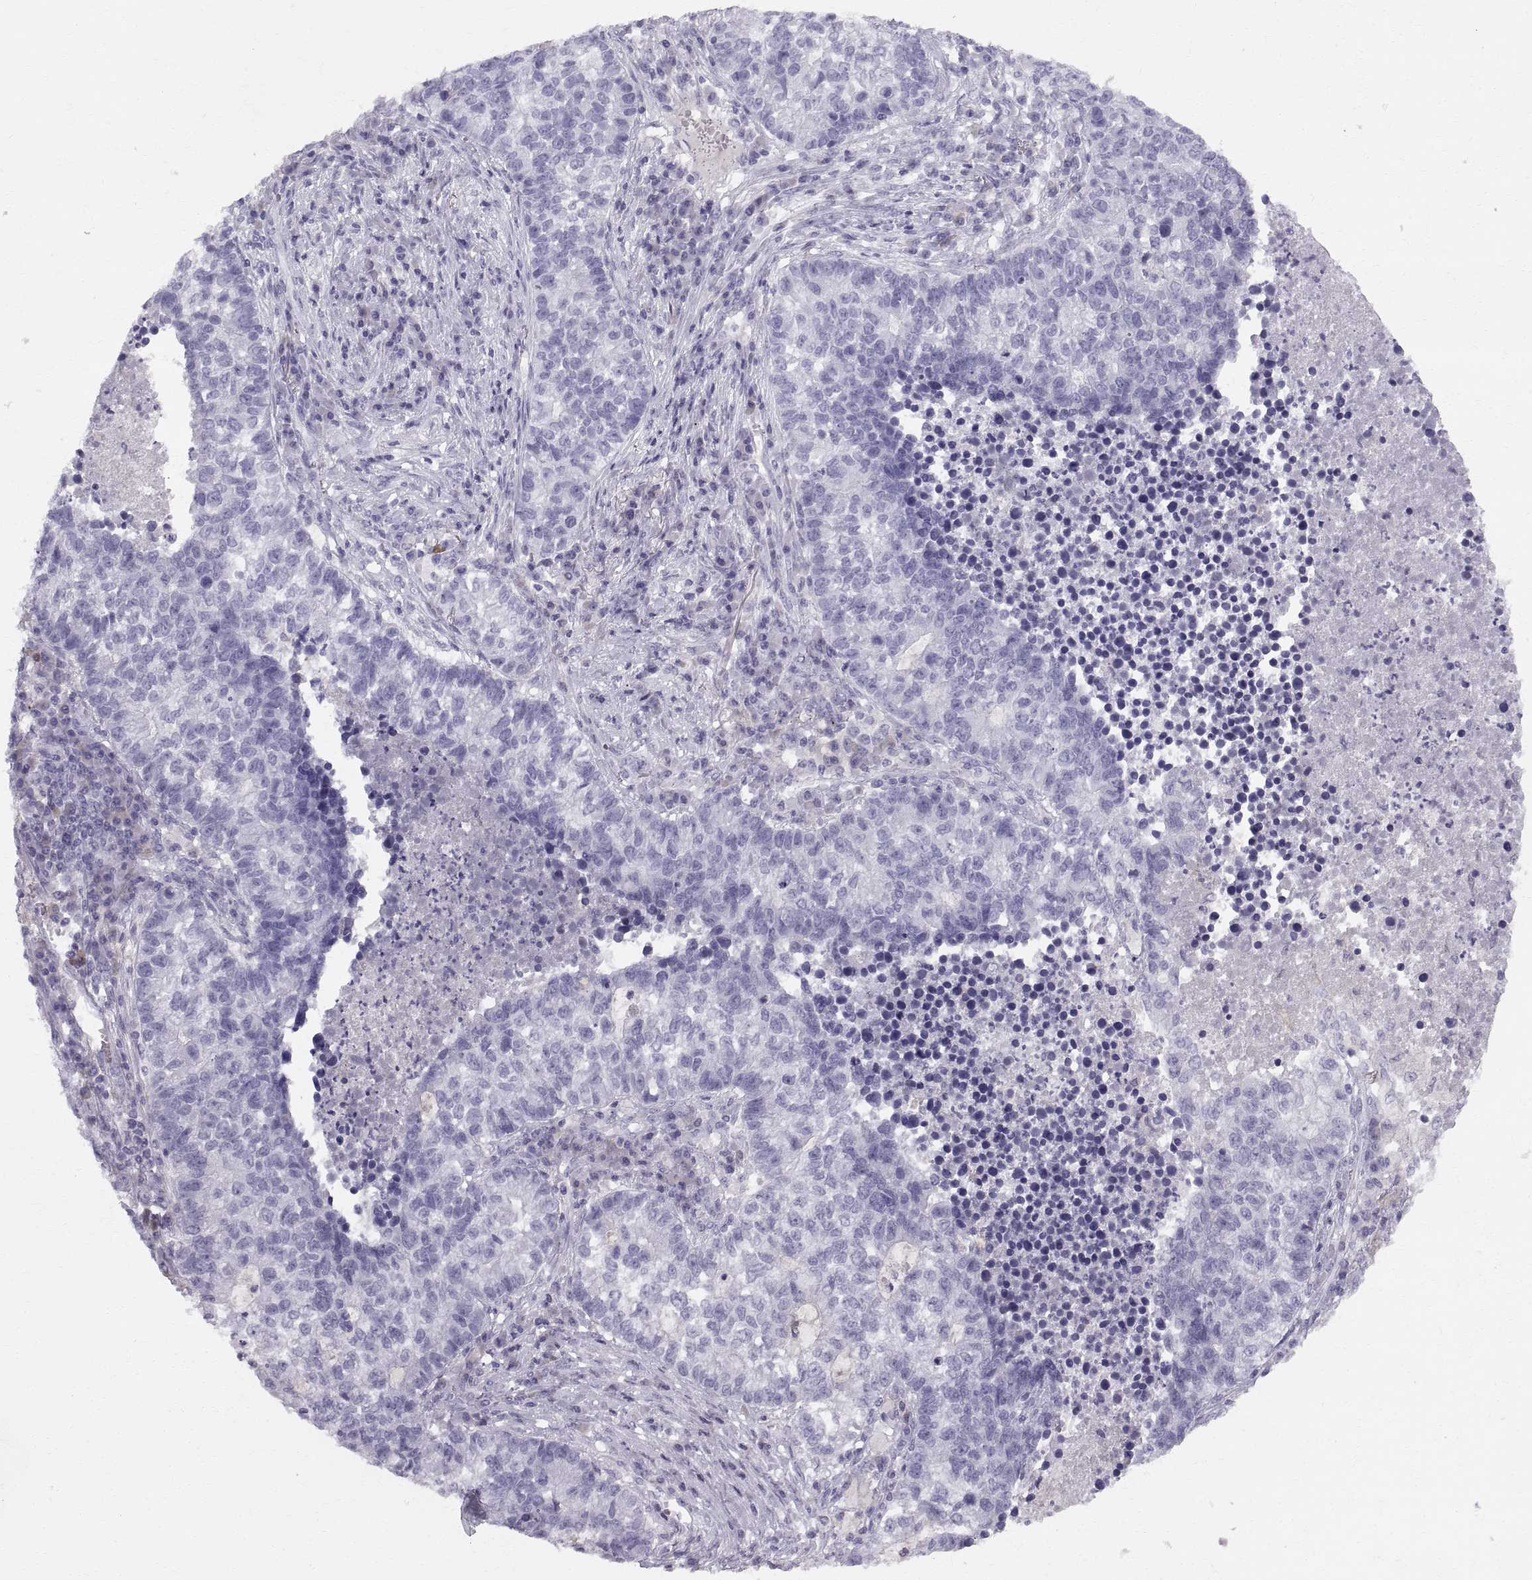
{"staining": {"intensity": "negative", "quantity": "none", "location": "none"}, "tissue": "lung cancer", "cell_type": "Tumor cells", "image_type": "cancer", "snomed": [{"axis": "morphology", "description": "Adenocarcinoma, NOS"}, {"axis": "topography", "description": "Lung"}], "caption": "Tumor cells show no significant positivity in lung cancer (adenocarcinoma).", "gene": "SLC22A6", "patient": {"sex": "male", "age": 57}}